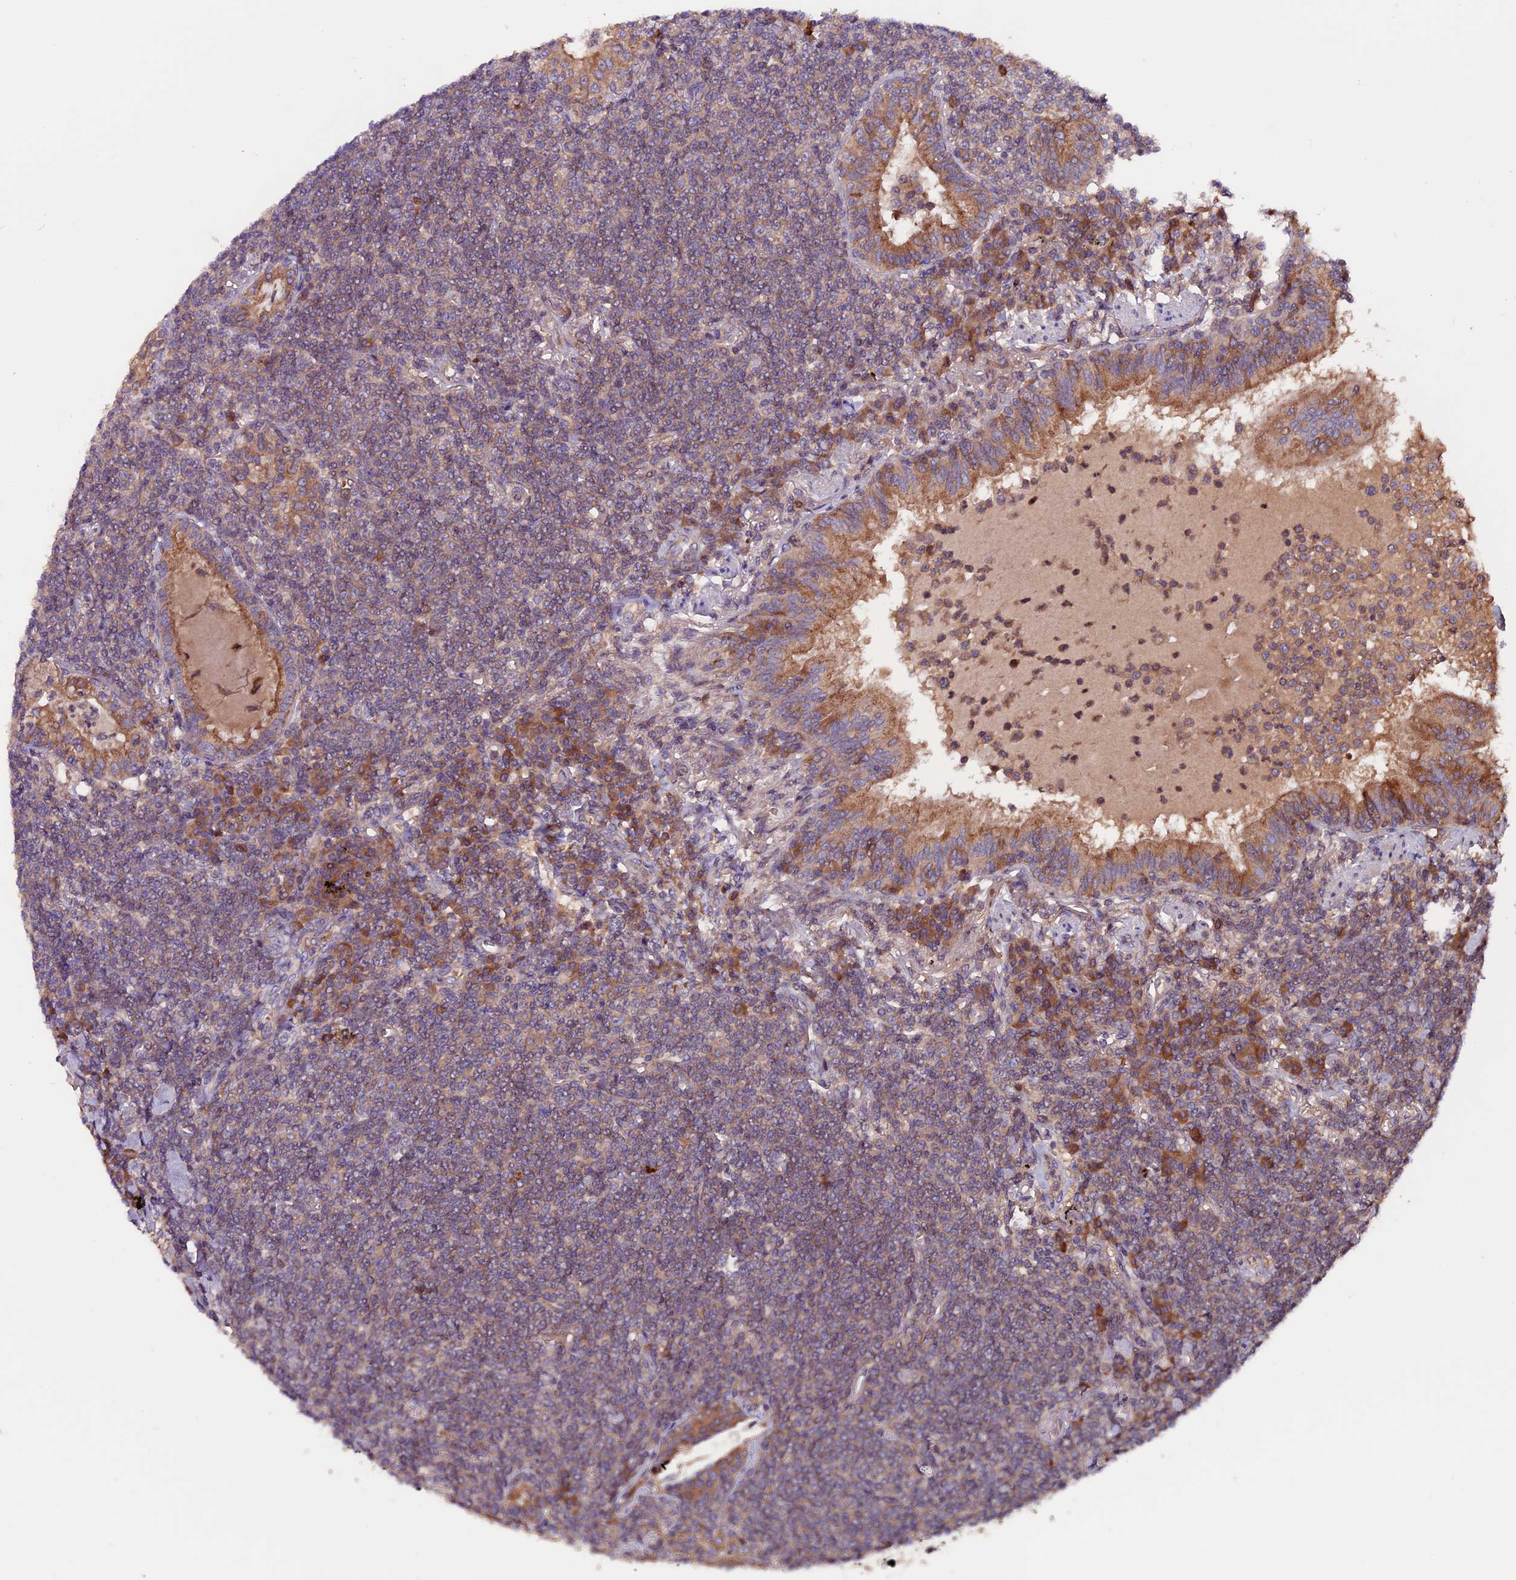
{"staining": {"intensity": "weak", "quantity": "<25%", "location": "cytoplasmic/membranous"}, "tissue": "lymphoma", "cell_type": "Tumor cells", "image_type": "cancer", "snomed": [{"axis": "morphology", "description": "Malignant lymphoma, non-Hodgkin's type, Low grade"}, {"axis": "topography", "description": "Lung"}], "caption": "Malignant lymphoma, non-Hodgkin's type (low-grade) stained for a protein using immunohistochemistry reveals no expression tumor cells.", "gene": "ZNF598", "patient": {"sex": "female", "age": 71}}